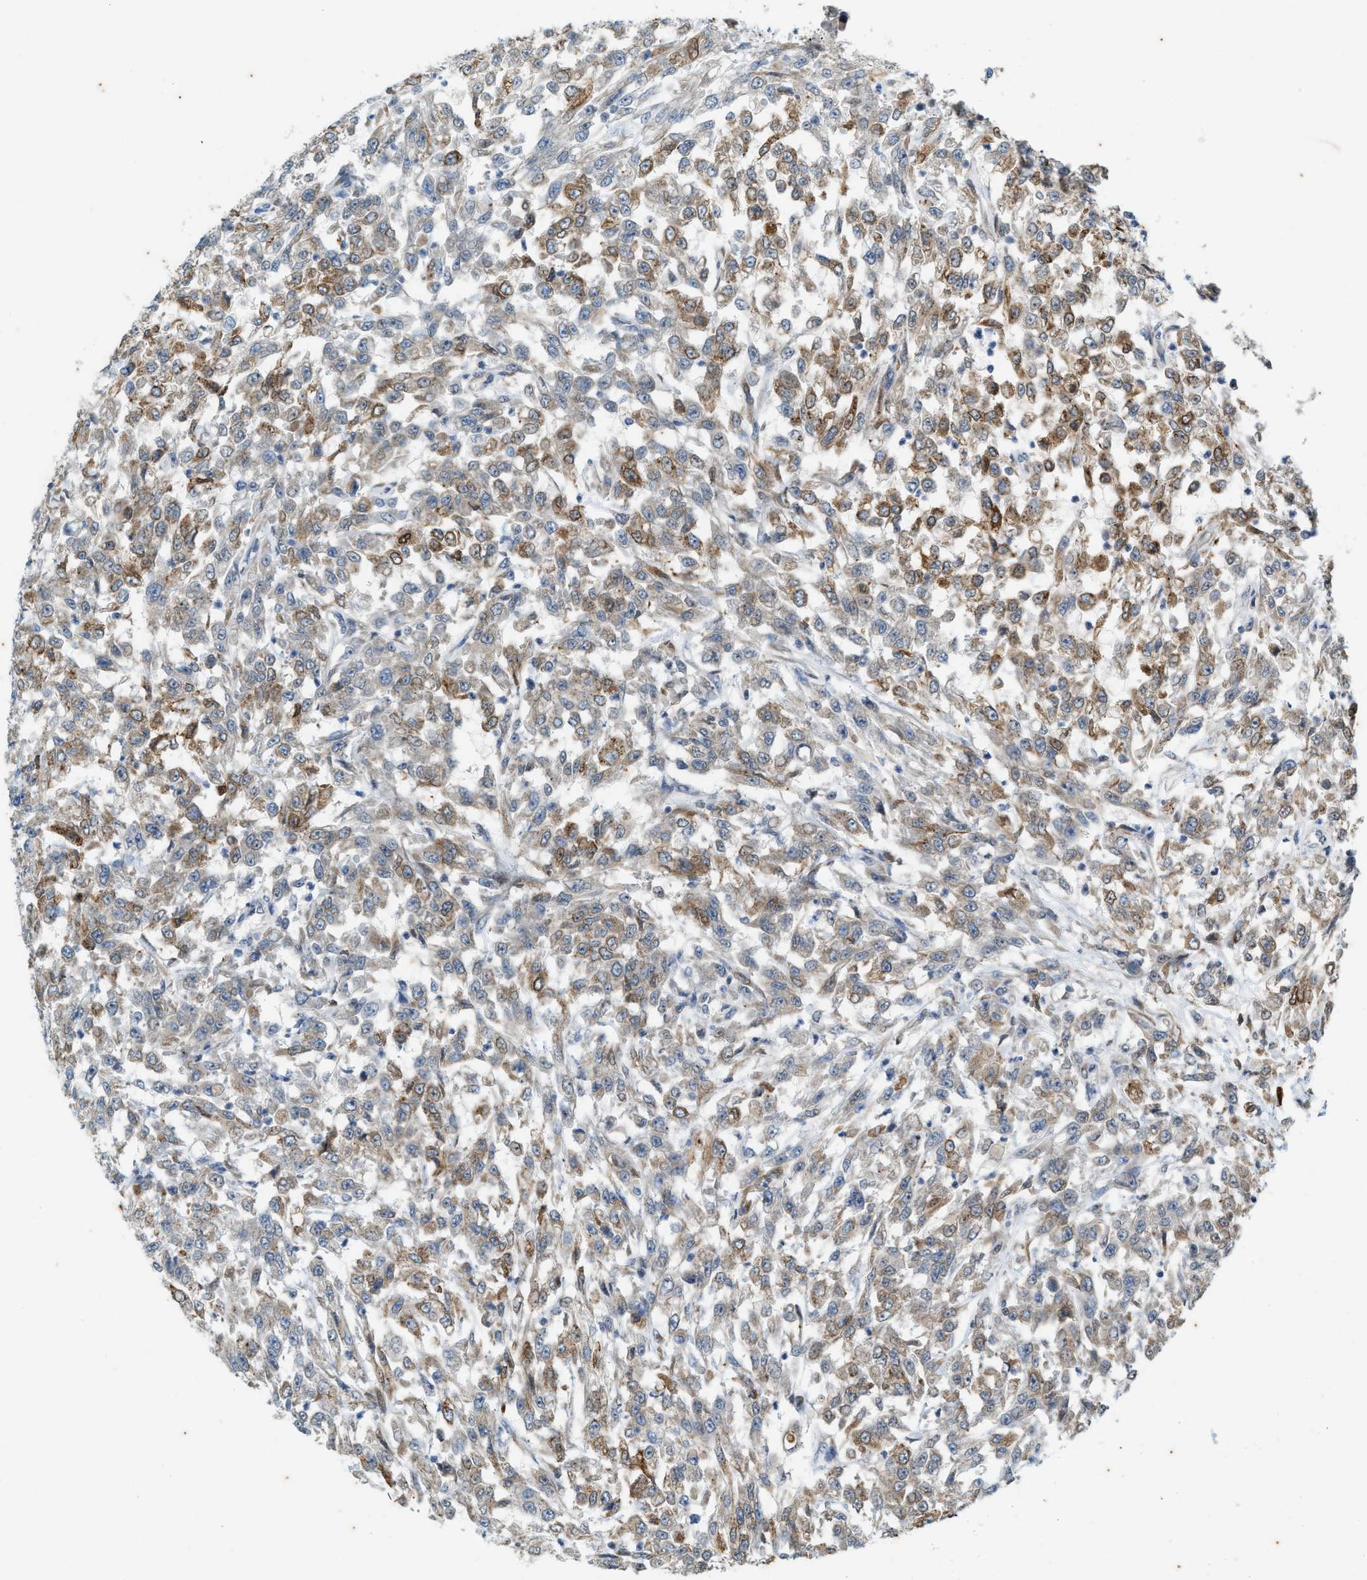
{"staining": {"intensity": "moderate", "quantity": ">75%", "location": "cytoplasmic/membranous"}, "tissue": "urothelial cancer", "cell_type": "Tumor cells", "image_type": "cancer", "snomed": [{"axis": "morphology", "description": "Urothelial carcinoma, High grade"}, {"axis": "topography", "description": "Urinary bladder"}], "caption": "High-magnification brightfield microscopy of urothelial cancer stained with DAB (brown) and counterstained with hematoxylin (blue). tumor cells exhibit moderate cytoplasmic/membranous positivity is identified in approximately>75% of cells.", "gene": "CHPF2", "patient": {"sex": "male", "age": 46}}